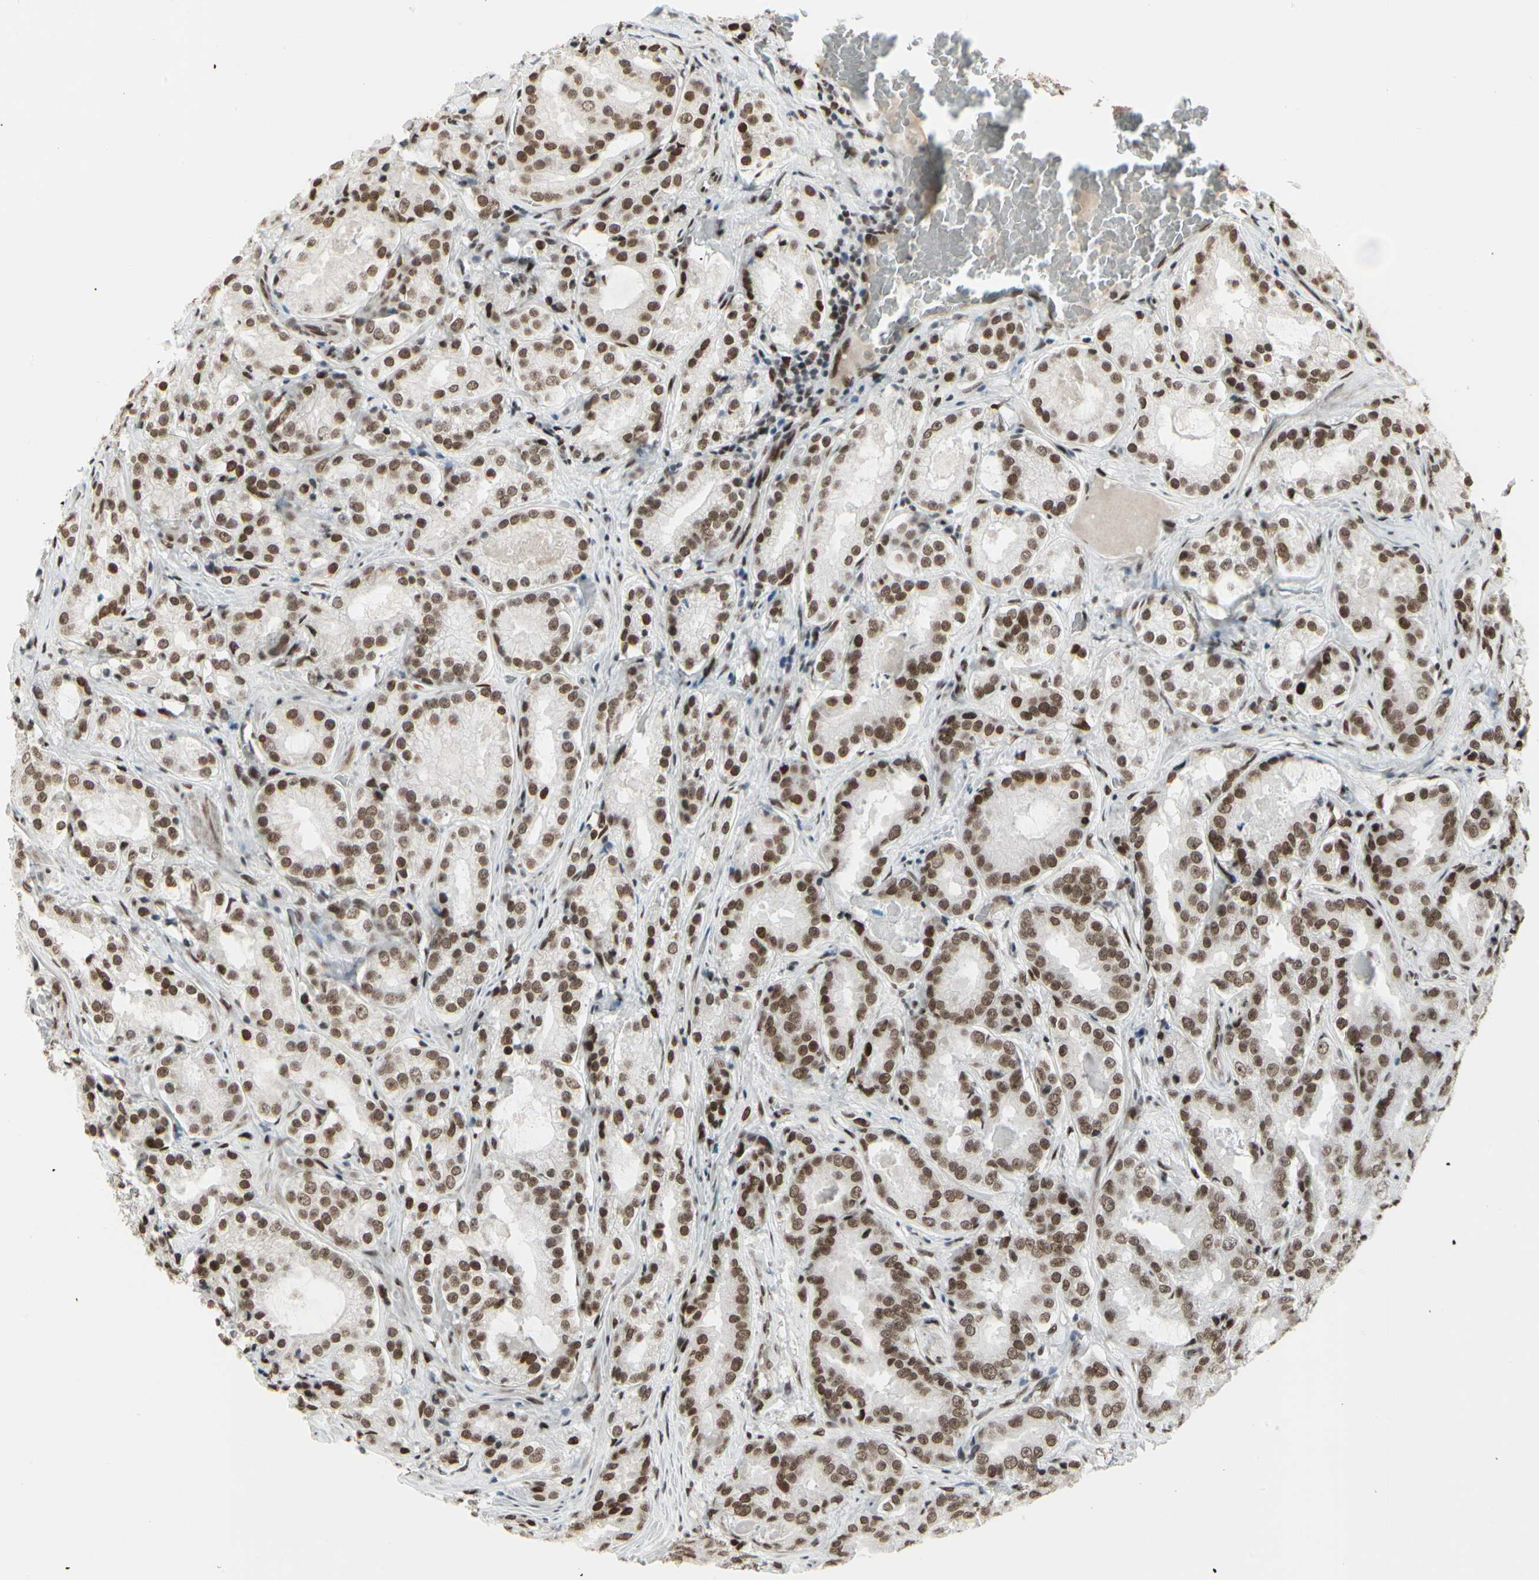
{"staining": {"intensity": "strong", "quantity": ">75%", "location": "nuclear"}, "tissue": "prostate cancer", "cell_type": "Tumor cells", "image_type": "cancer", "snomed": [{"axis": "morphology", "description": "Adenocarcinoma, High grade"}, {"axis": "topography", "description": "Prostate"}], "caption": "This is a photomicrograph of immunohistochemistry (IHC) staining of prostate high-grade adenocarcinoma, which shows strong positivity in the nuclear of tumor cells.", "gene": "HMG20A", "patient": {"sex": "male", "age": 73}}